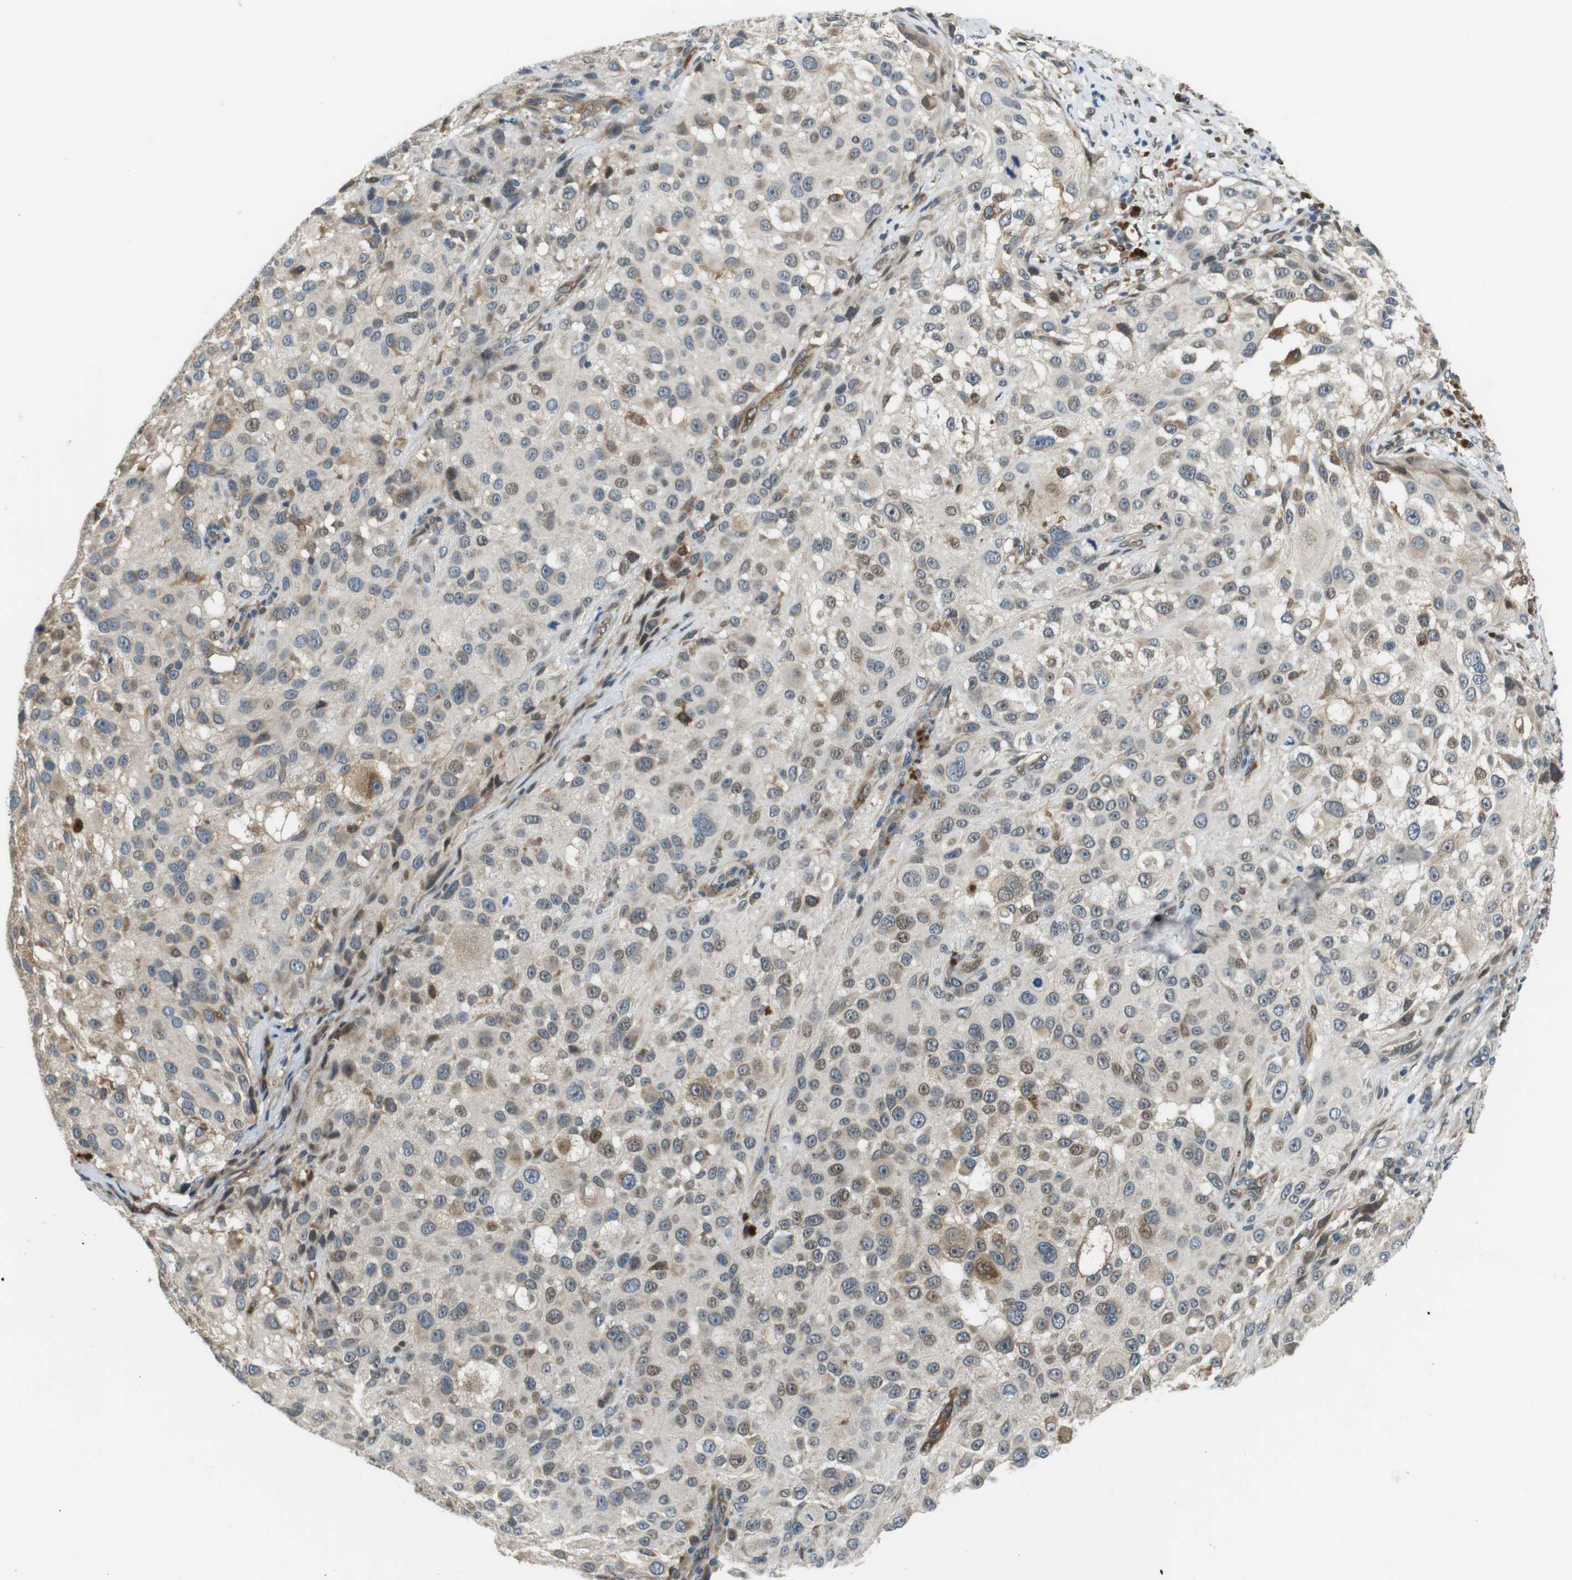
{"staining": {"intensity": "moderate", "quantity": "<25%", "location": "cytoplasmic/membranous,nuclear"}, "tissue": "melanoma", "cell_type": "Tumor cells", "image_type": "cancer", "snomed": [{"axis": "morphology", "description": "Necrosis, NOS"}, {"axis": "morphology", "description": "Malignant melanoma, NOS"}, {"axis": "topography", "description": "Skin"}], "caption": "A photomicrograph showing moderate cytoplasmic/membranous and nuclear staining in about <25% of tumor cells in melanoma, as visualized by brown immunohistochemical staining.", "gene": "PALD1", "patient": {"sex": "female", "age": 87}}